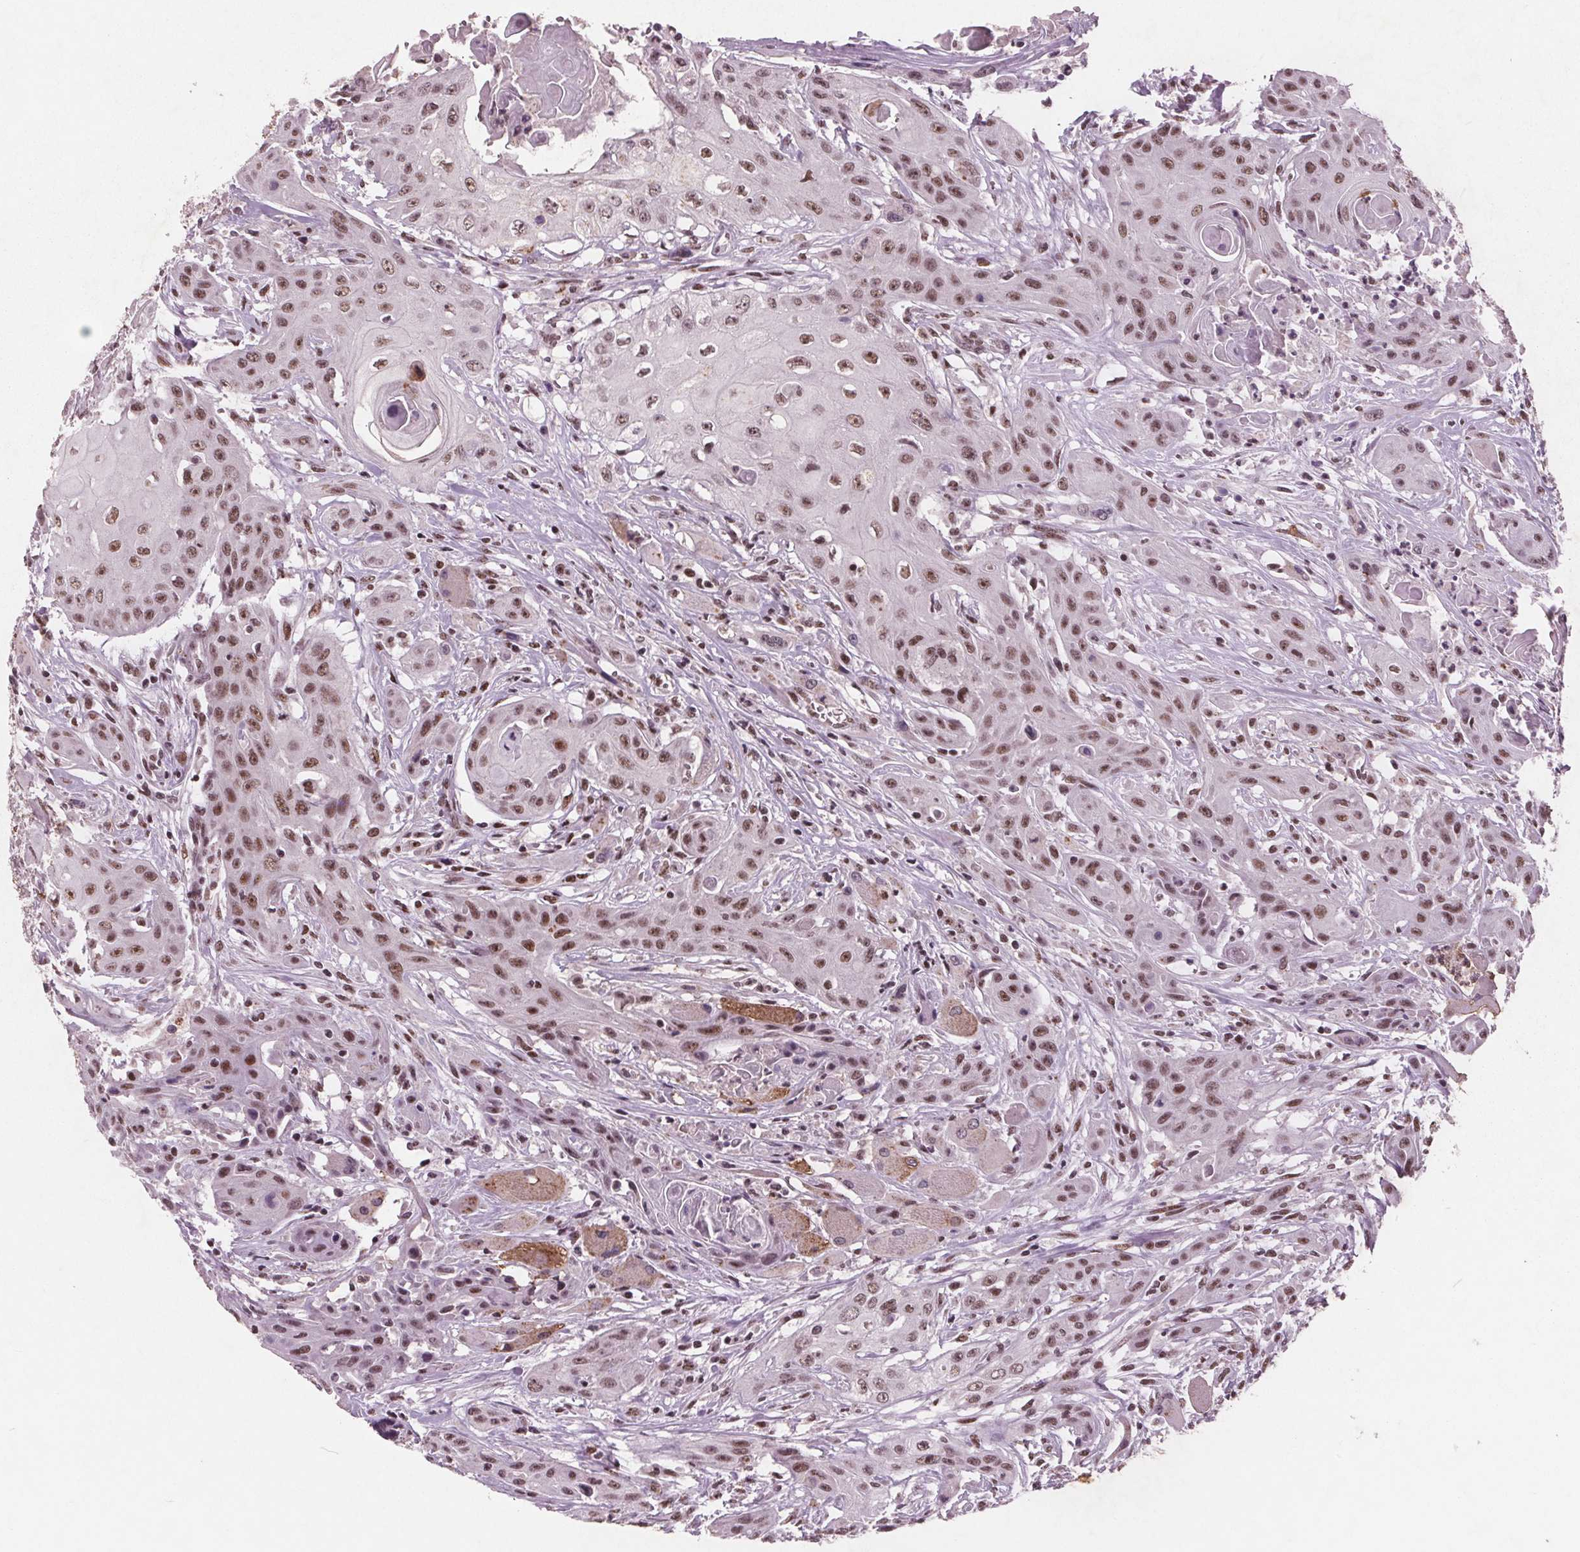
{"staining": {"intensity": "moderate", "quantity": ">75%", "location": "nuclear"}, "tissue": "head and neck cancer", "cell_type": "Tumor cells", "image_type": "cancer", "snomed": [{"axis": "morphology", "description": "Squamous cell carcinoma, NOS"}, {"axis": "topography", "description": "Oral tissue"}, {"axis": "topography", "description": "Head-Neck"}, {"axis": "topography", "description": "Neck, NOS"}], "caption": "Protein analysis of squamous cell carcinoma (head and neck) tissue demonstrates moderate nuclear positivity in approximately >75% of tumor cells. (DAB (3,3'-diaminobenzidine) IHC with brightfield microscopy, high magnification).", "gene": "RPS6KA2", "patient": {"sex": "female", "age": 55}}